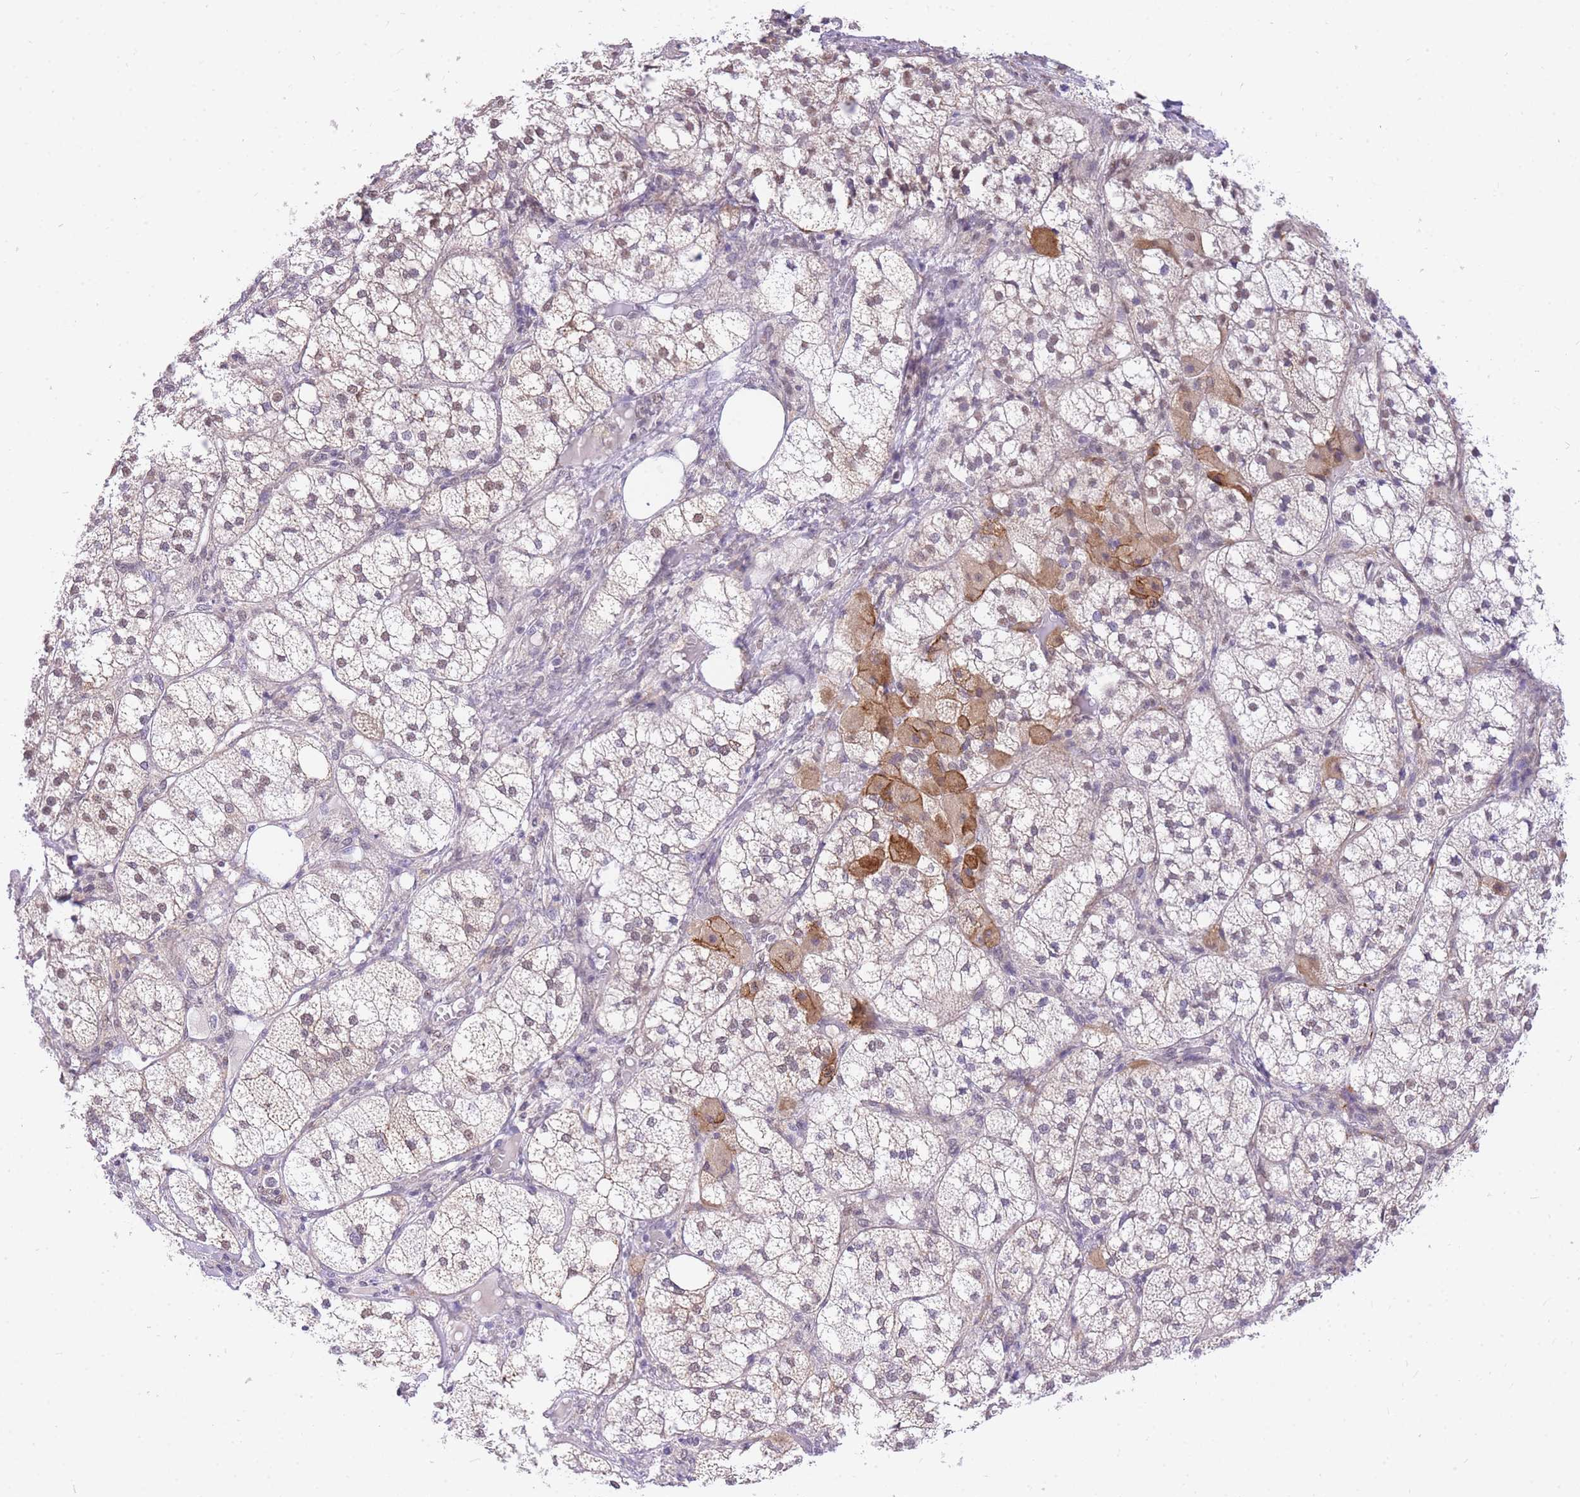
{"staining": {"intensity": "moderate", "quantity": "25%-75%", "location": "cytoplasmic/membranous,nuclear"}, "tissue": "adrenal gland", "cell_type": "Glandular cells", "image_type": "normal", "snomed": [{"axis": "morphology", "description": "Normal tissue, NOS"}, {"axis": "topography", "description": "Adrenal gland"}], "caption": "Immunohistochemical staining of normal adrenal gland displays medium levels of moderate cytoplasmic/membranous,nuclear expression in approximately 25%-75% of glandular cells.", "gene": "S100PBP", "patient": {"sex": "female", "age": 61}}